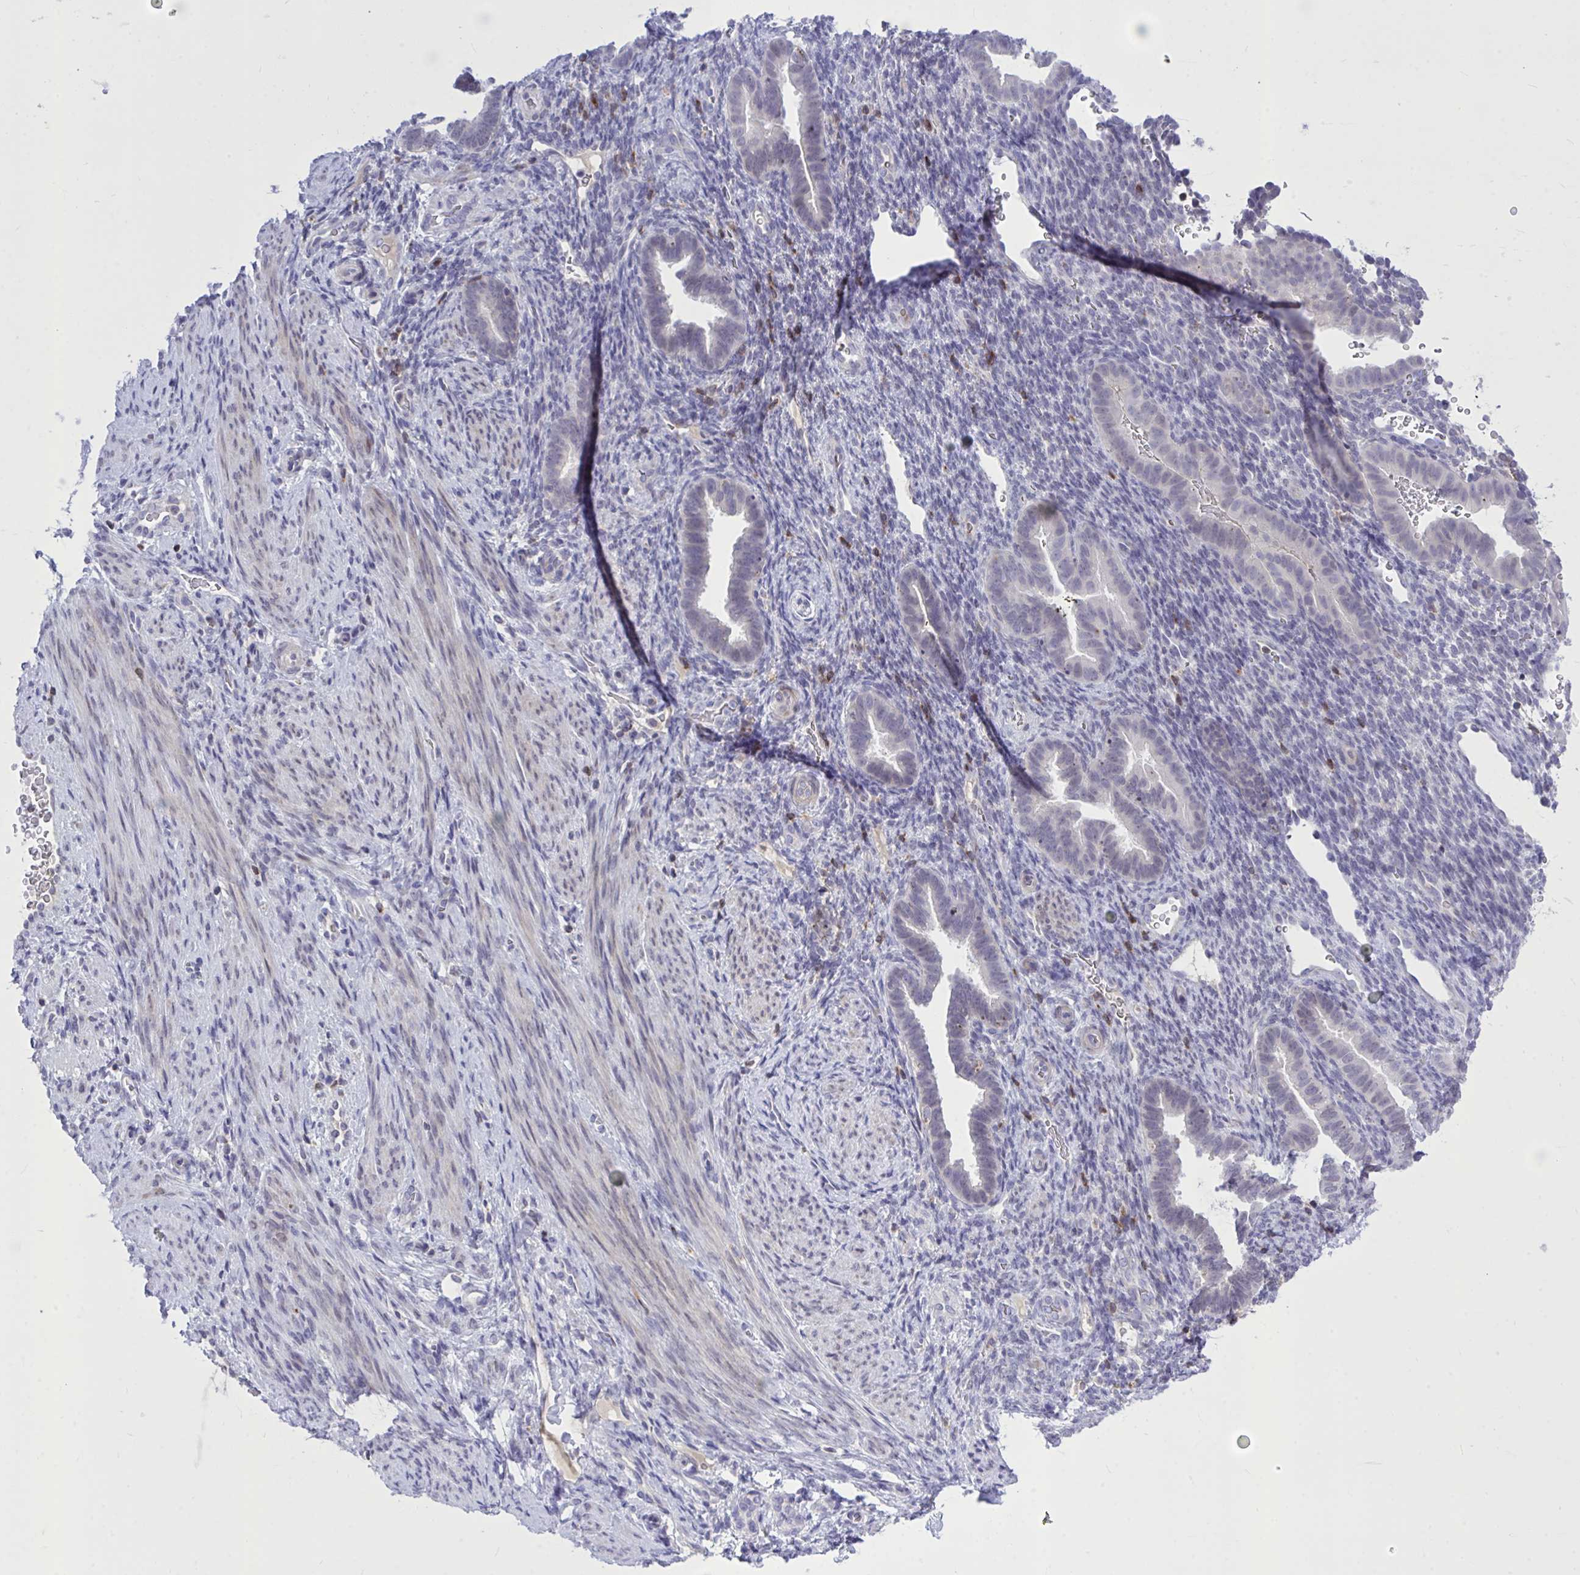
{"staining": {"intensity": "negative", "quantity": "none", "location": "none"}, "tissue": "endometrium", "cell_type": "Cells in endometrial stroma", "image_type": "normal", "snomed": [{"axis": "morphology", "description": "Normal tissue, NOS"}, {"axis": "topography", "description": "Endometrium"}], "caption": "Immunohistochemical staining of benign endometrium displays no significant staining in cells in endometrial stroma. (DAB (3,3'-diaminobenzidine) IHC visualized using brightfield microscopy, high magnification).", "gene": "CXCL8", "patient": {"sex": "female", "age": 34}}